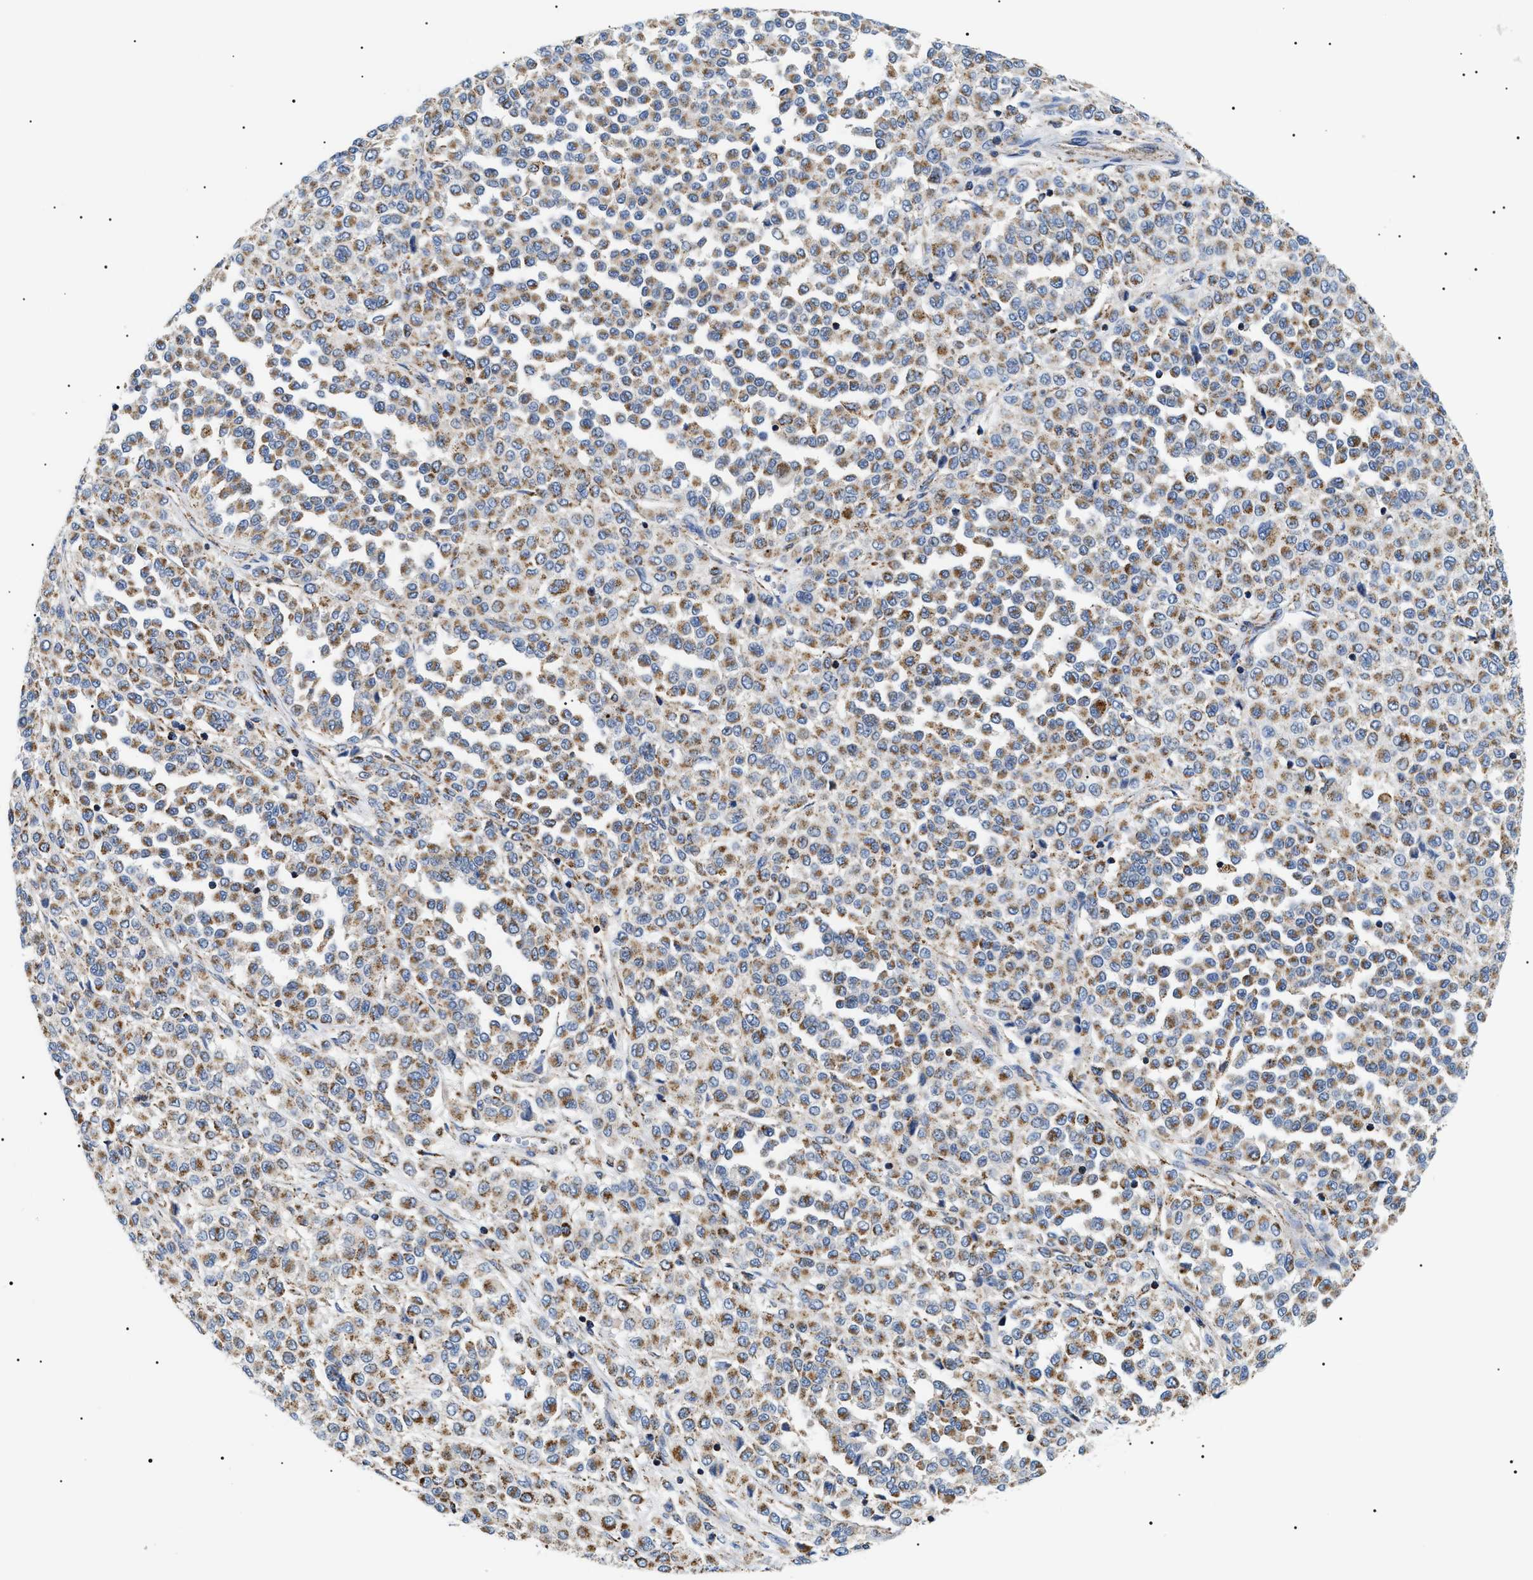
{"staining": {"intensity": "moderate", "quantity": ">75%", "location": "cytoplasmic/membranous"}, "tissue": "melanoma", "cell_type": "Tumor cells", "image_type": "cancer", "snomed": [{"axis": "morphology", "description": "Malignant melanoma, Metastatic site"}, {"axis": "topography", "description": "Pancreas"}], "caption": "There is medium levels of moderate cytoplasmic/membranous positivity in tumor cells of malignant melanoma (metastatic site), as demonstrated by immunohistochemical staining (brown color).", "gene": "OXSM", "patient": {"sex": "female", "age": 30}}